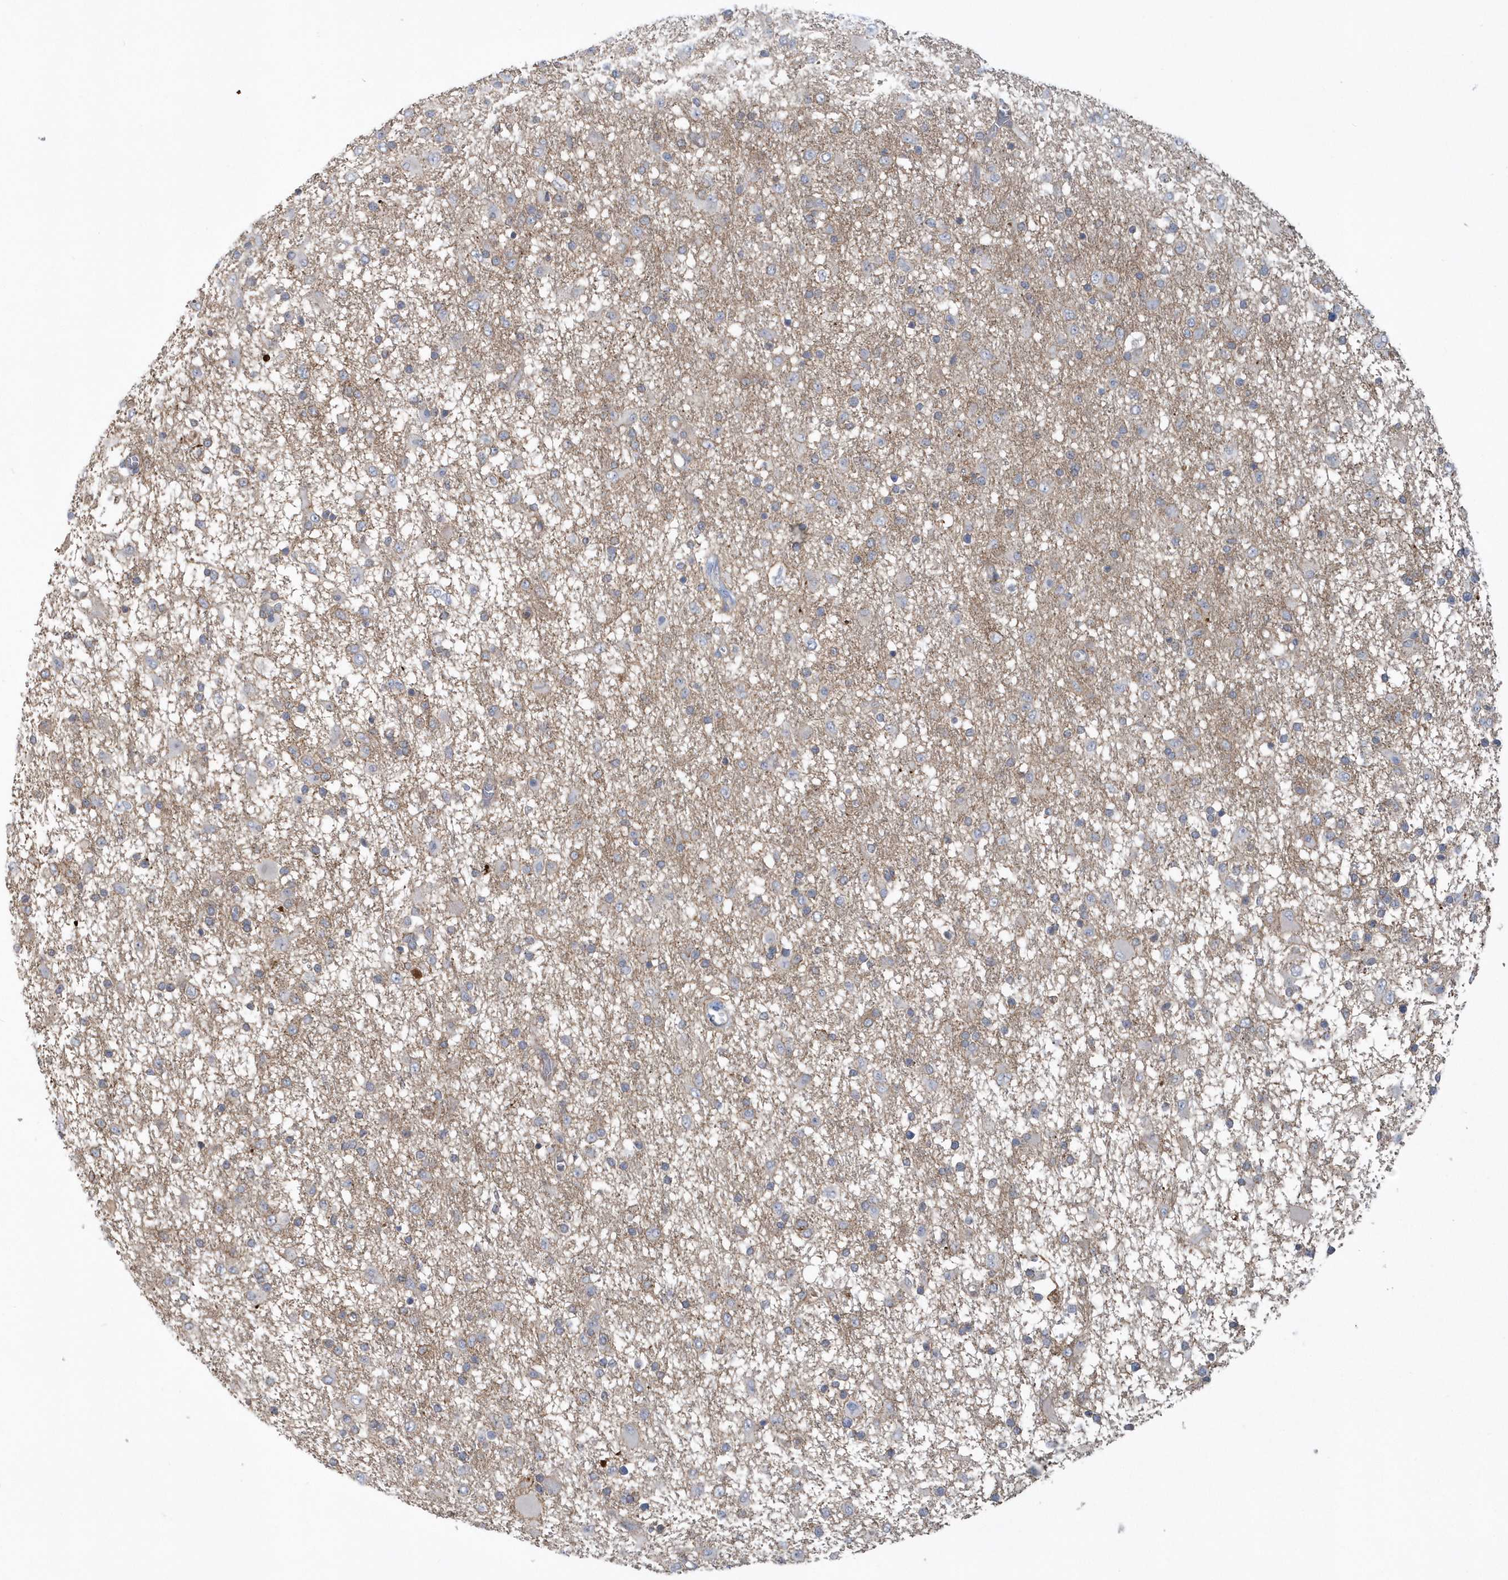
{"staining": {"intensity": "negative", "quantity": "none", "location": "none"}, "tissue": "glioma", "cell_type": "Tumor cells", "image_type": "cancer", "snomed": [{"axis": "morphology", "description": "Glioma, malignant, Low grade"}, {"axis": "topography", "description": "Brain"}], "caption": "An image of glioma stained for a protein displays no brown staining in tumor cells. (DAB (3,3'-diaminobenzidine) immunohistochemistry (IHC) with hematoxylin counter stain).", "gene": "RAI14", "patient": {"sex": "male", "age": 65}}